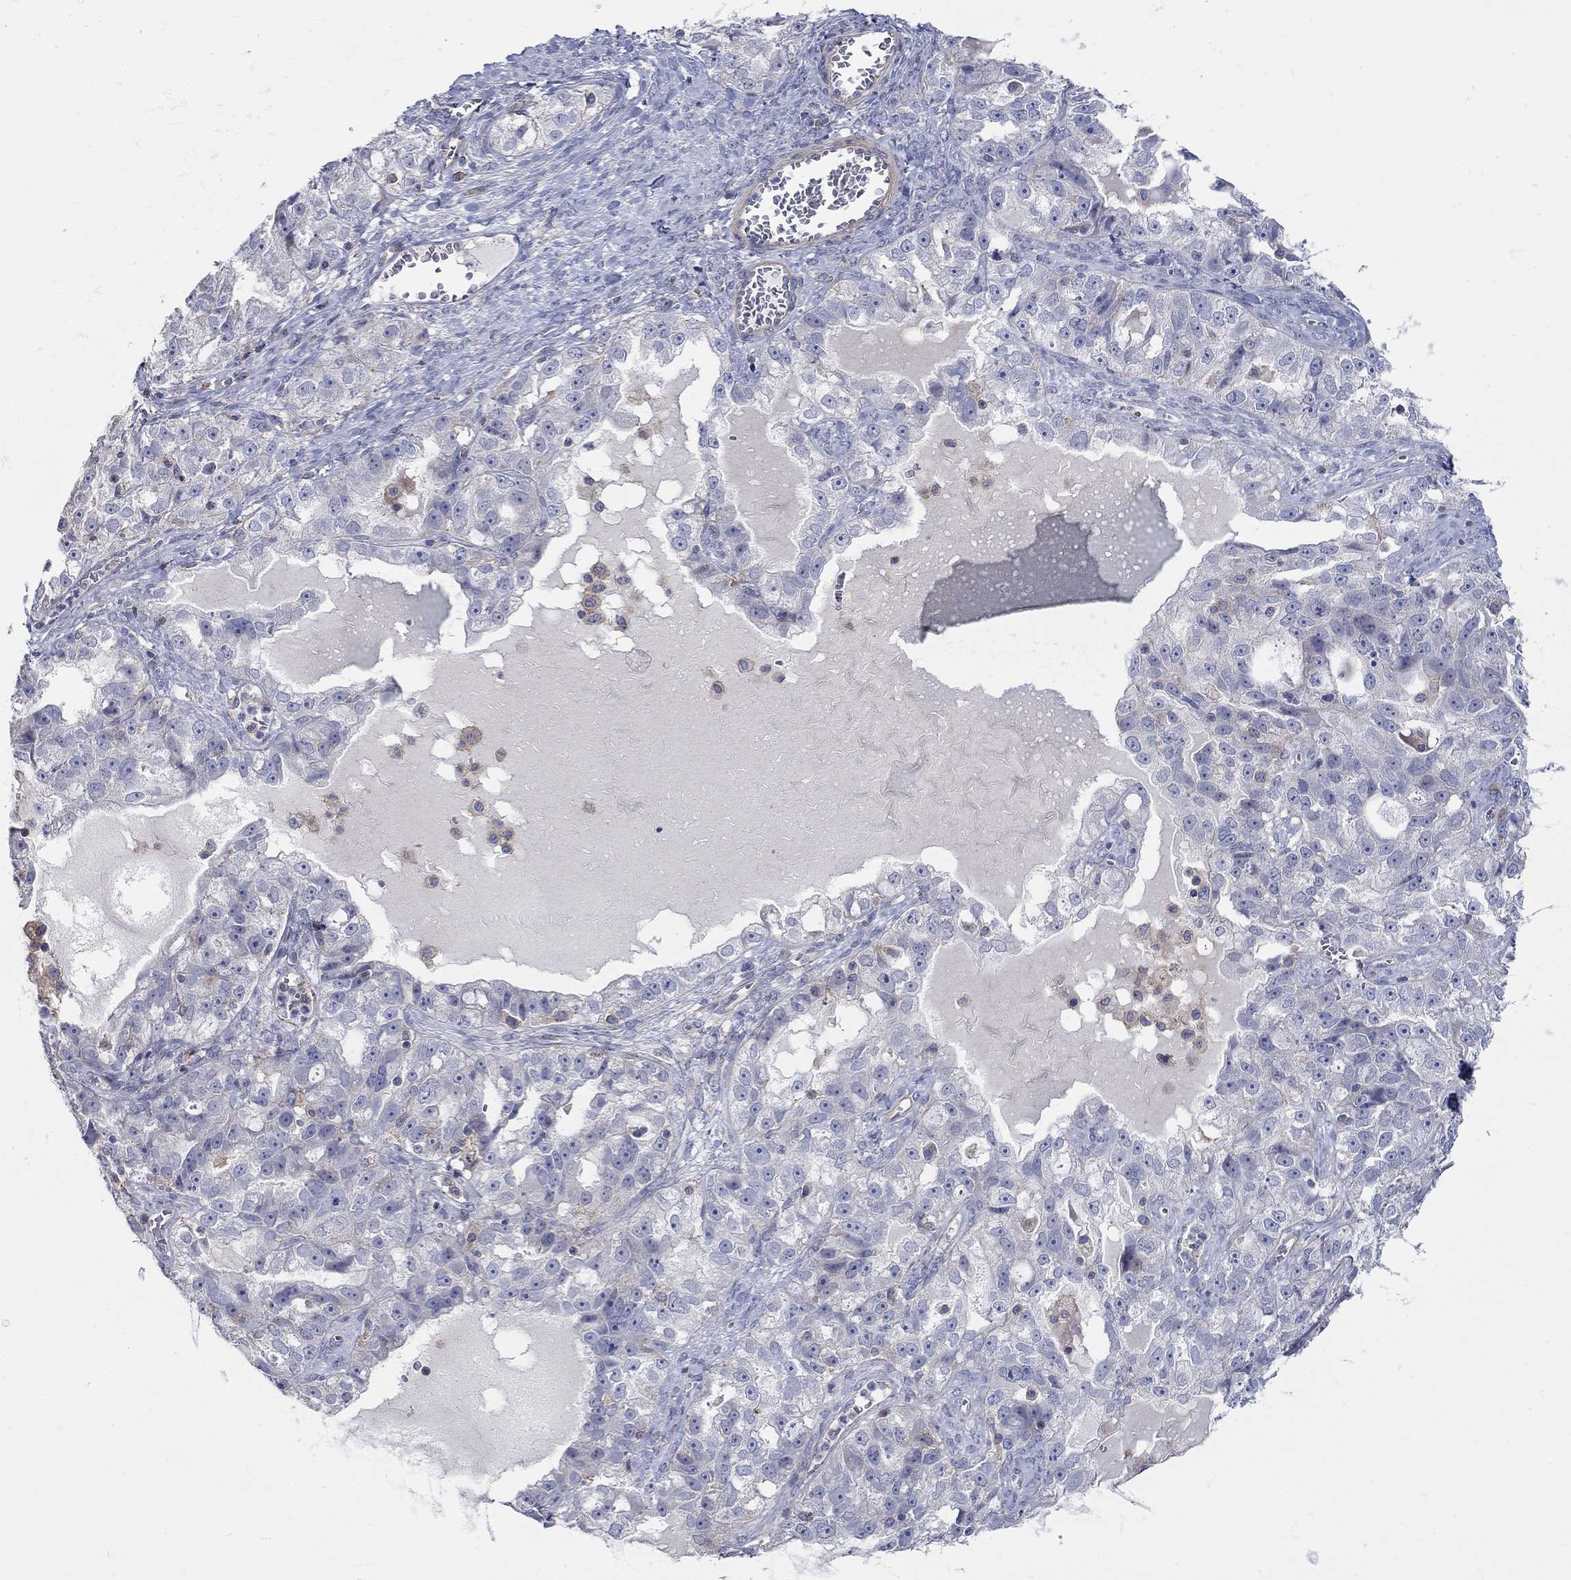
{"staining": {"intensity": "weak", "quantity": "<25%", "location": "cytoplasmic/membranous"}, "tissue": "ovarian cancer", "cell_type": "Tumor cells", "image_type": "cancer", "snomed": [{"axis": "morphology", "description": "Cystadenocarcinoma, serous, NOS"}, {"axis": "topography", "description": "Ovary"}], "caption": "Protein analysis of ovarian serous cystadenocarcinoma exhibits no significant expression in tumor cells. (DAB immunohistochemistry (IHC), high magnification).", "gene": "PCDHGA10", "patient": {"sex": "female", "age": 51}}